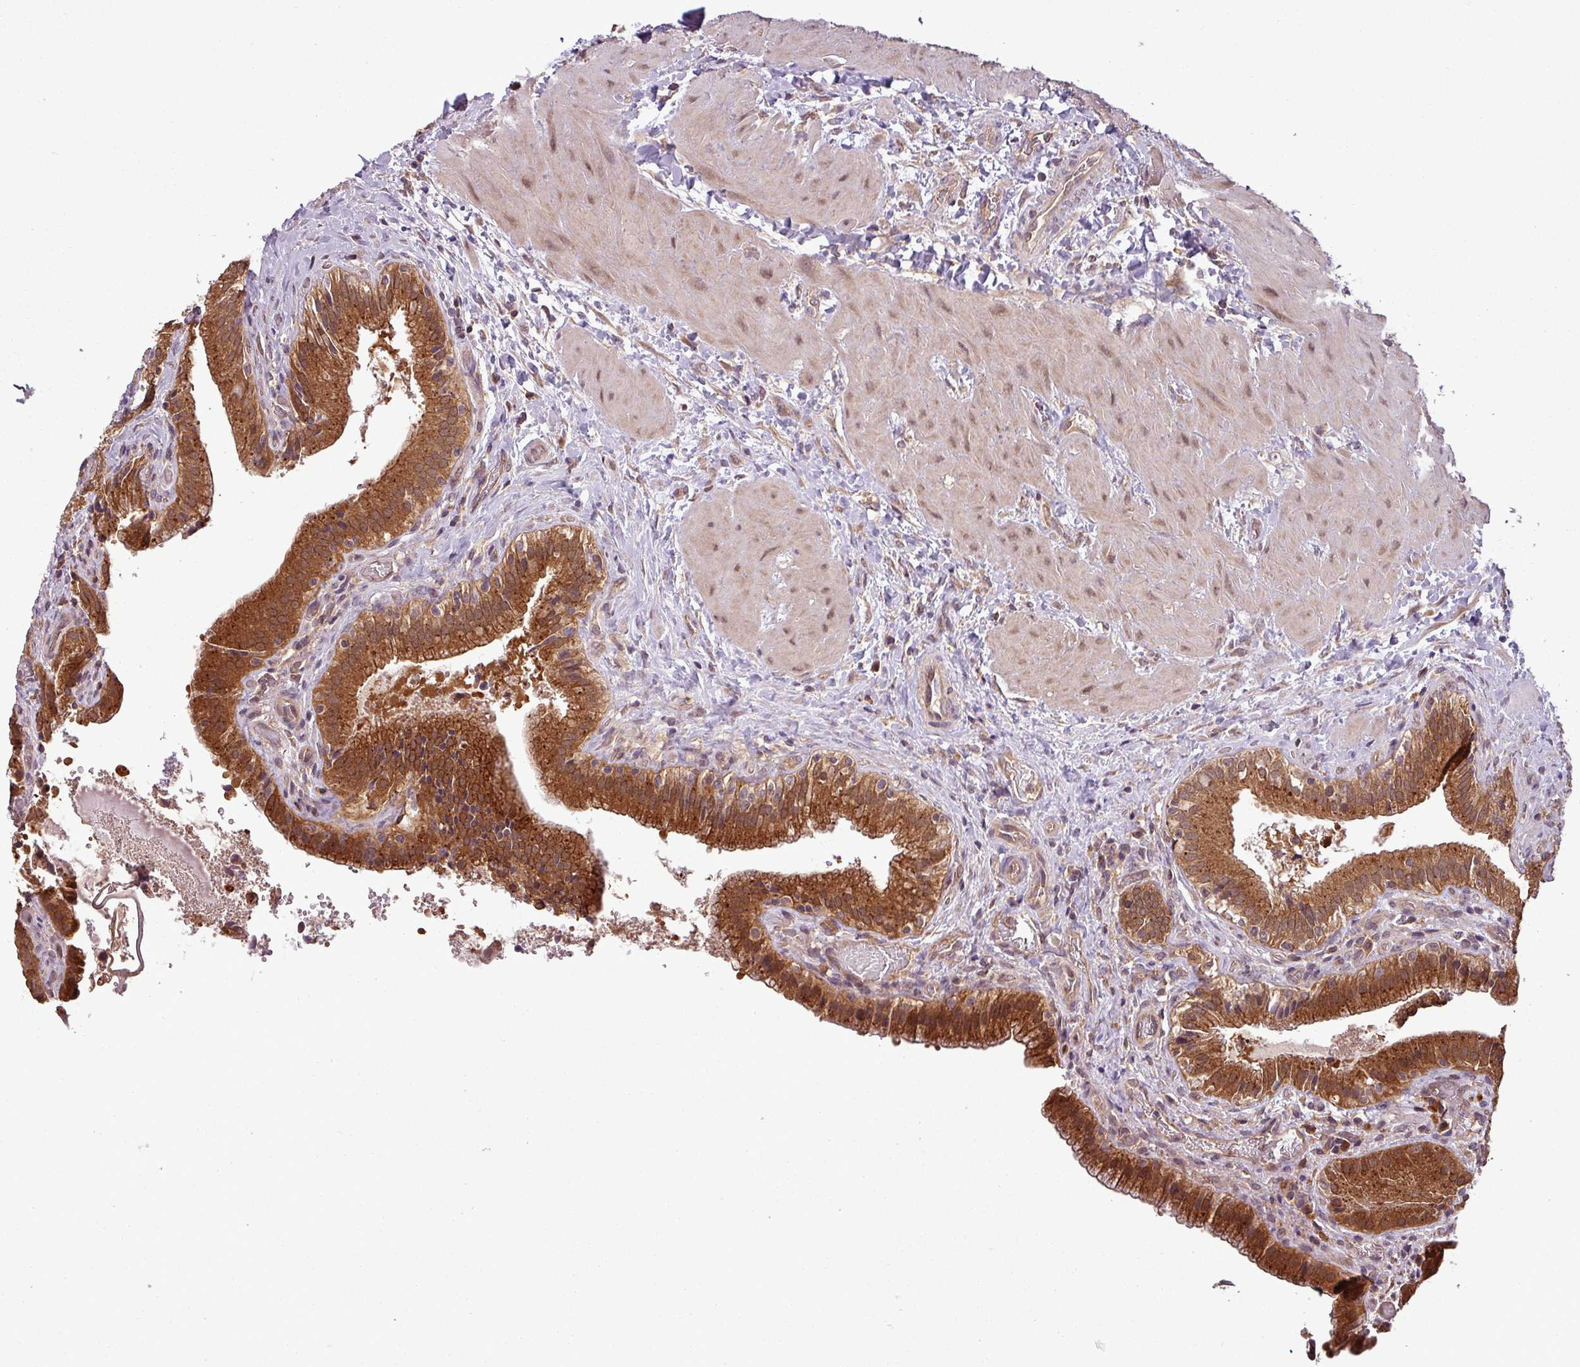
{"staining": {"intensity": "moderate", "quantity": ">75%", "location": "cytoplasmic/membranous,nuclear"}, "tissue": "gallbladder", "cell_type": "Glandular cells", "image_type": "normal", "snomed": [{"axis": "morphology", "description": "Normal tissue, NOS"}, {"axis": "topography", "description": "Gallbladder"}], "caption": "Moderate cytoplasmic/membranous,nuclear staining for a protein is appreciated in about >75% of glandular cells of benign gallbladder using immunohistochemistry.", "gene": "NT5C3A", "patient": {"sex": "male", "age": 24}}